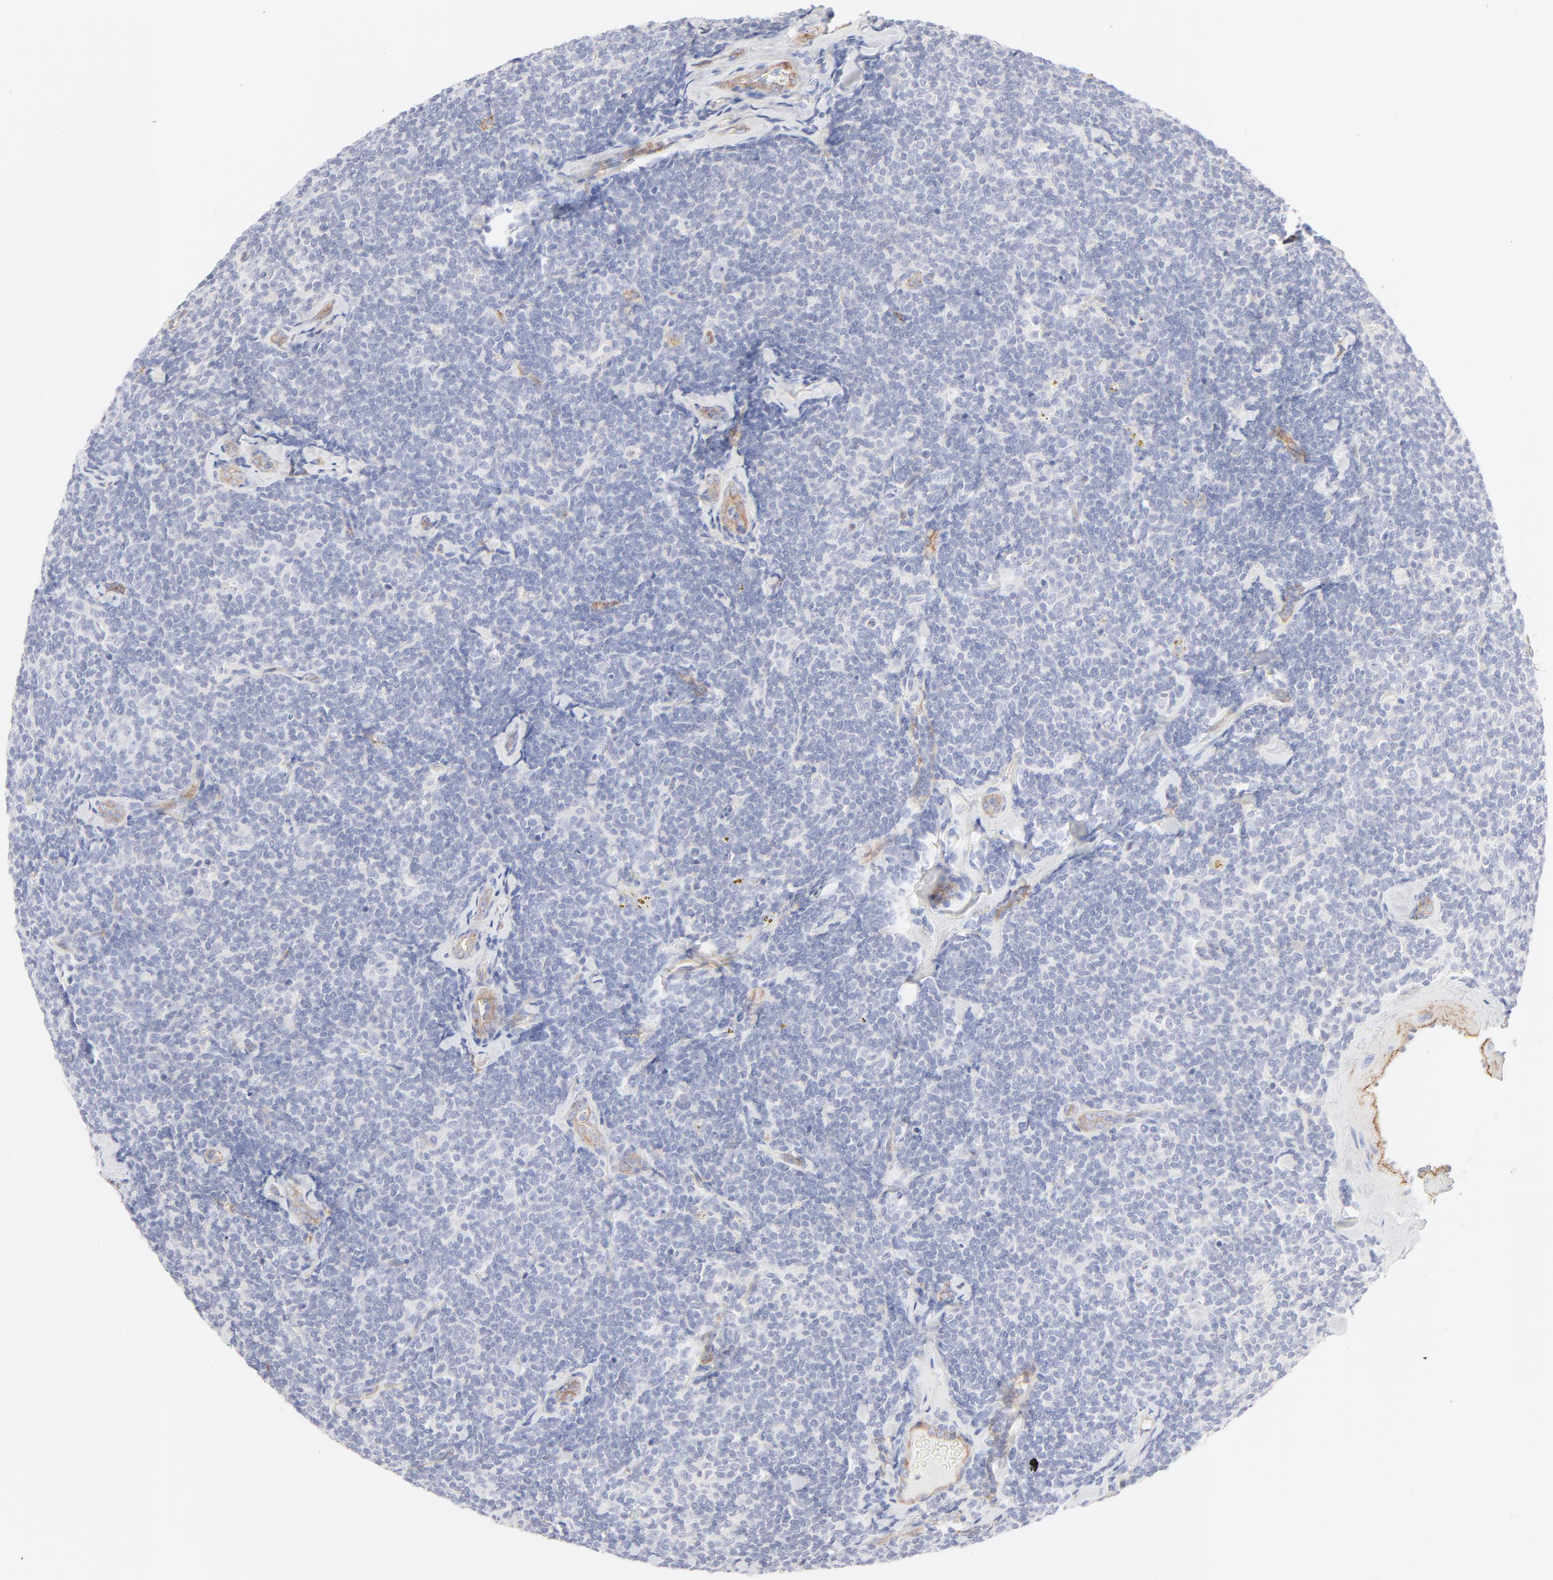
{"staining": {"intensity": "negative", "quantity": "none", "location": "none"}, "tissue": "lymphoma", "cell_type": "Tumor cells", "image_type": "cancer", "snomed": [{"axis": "morphology", "description": "Malignant lymphoma, non-Hodgkin's type, Low grade"}, {"axis": "topography", "description": "Lymph node"}], "caption": "An image of human lymphoma is negative for staining in tumor cells.", "gene": "ITGA5", "patient": {"sex": "female", "age": 56}}